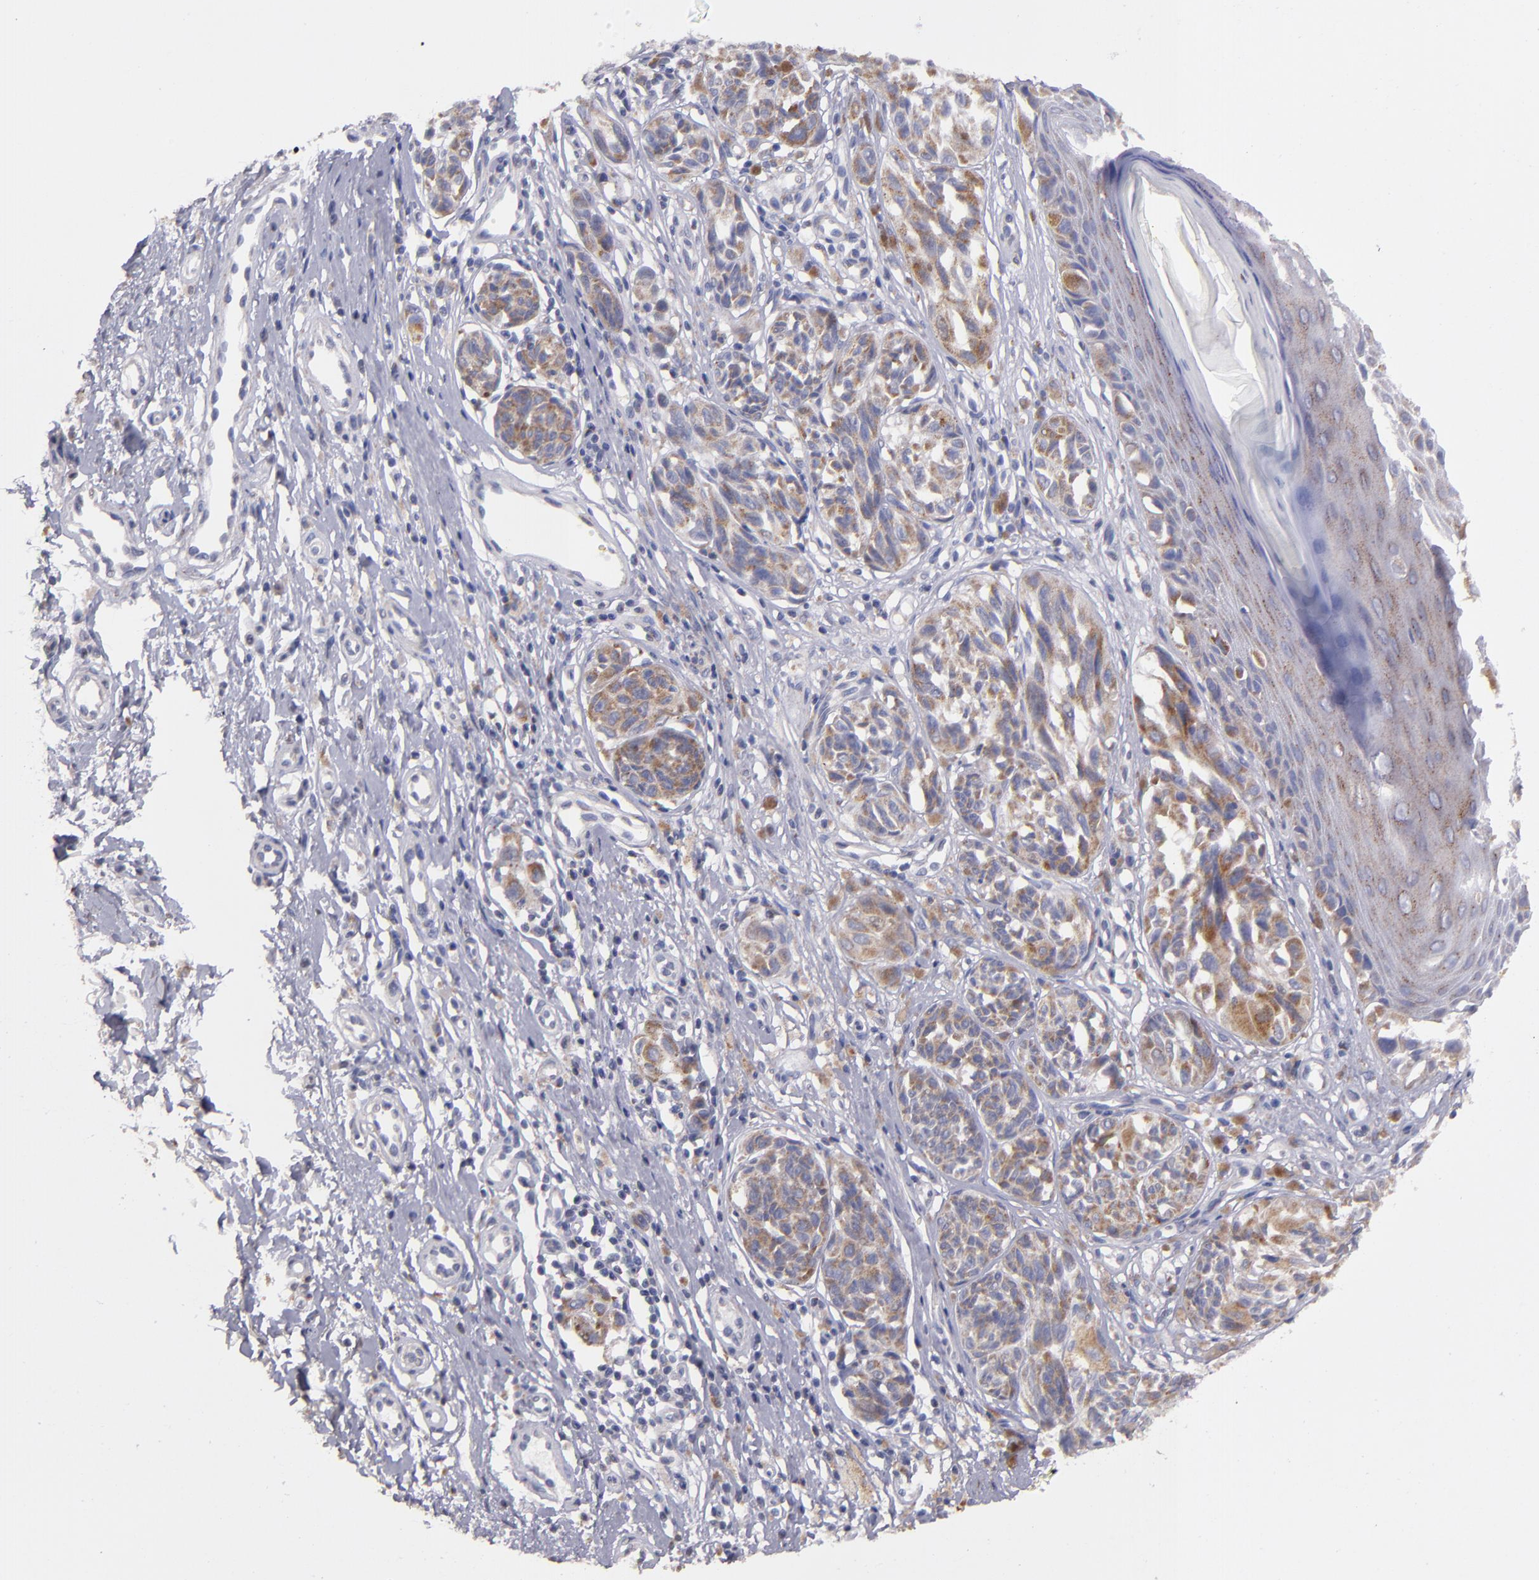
{"staining": {"intensity": "moderate", "quantity": "25%-75%", "location": "cytoplasmic/membranous"}, "tissue": "melanoma", "cell_type": "Tumor cells", "image_type": "cancer", "snomed": [{"axis": "morphology", "description": "Malignant melanoma, NOS"}, {"axis": "topography", "description": "Skin"}], "caption": "This micrograph exhibits immunohistochemistry staining of malignant melanoma, with medium moderate cytoplasmic/membranous staining in about 25%-75% of tumor cells.", "gene": "CLTA", "patient": {"sex": "male", "age": 67}}